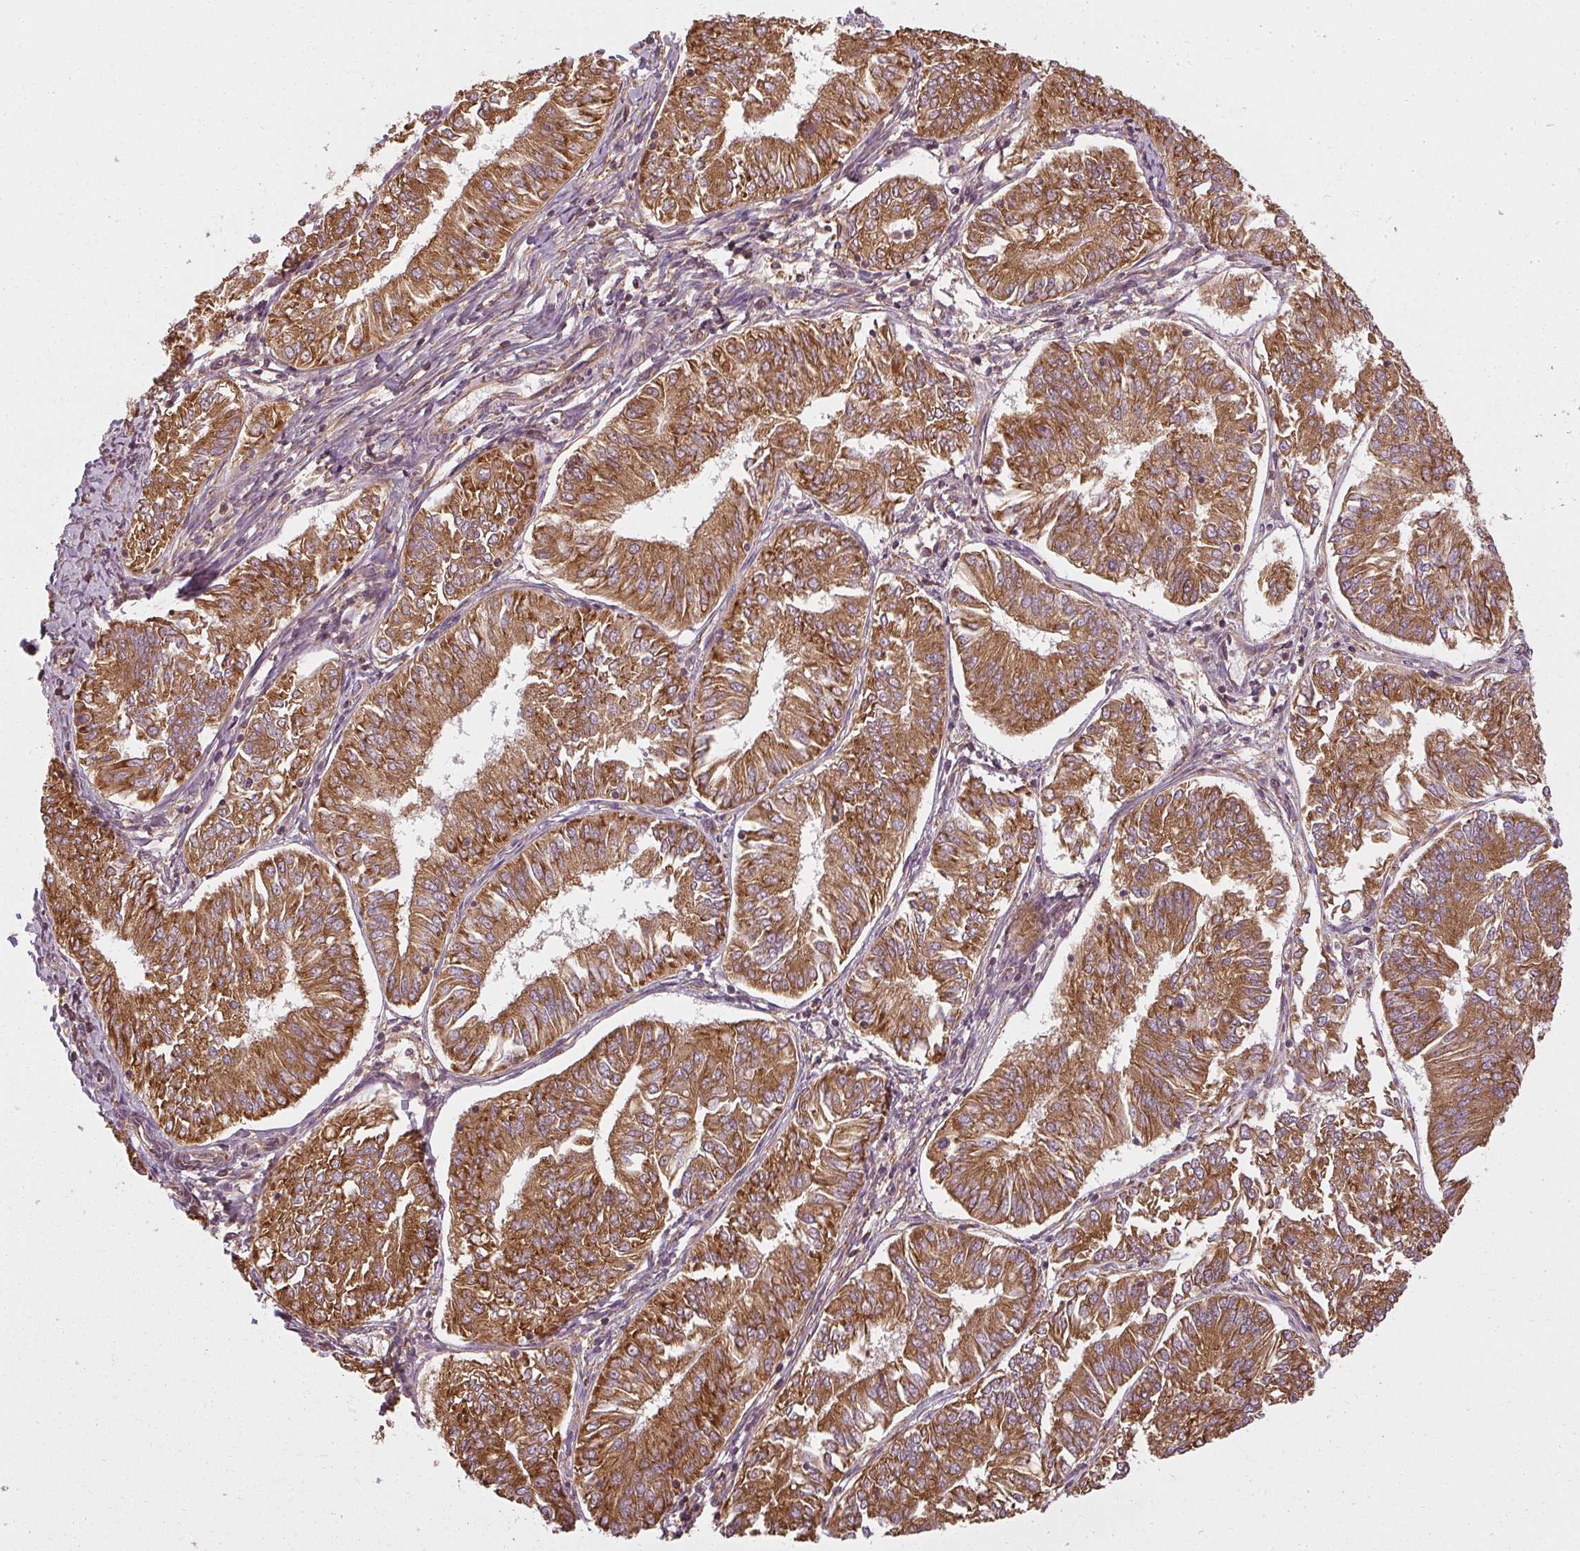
{"staining": {"intensity": "strong", "quantity": ">75%", "location": "cytoplasmic/membranous"}, "tissue": "endometrial cancer", "cell_type": "Tumor cells", "image_type": "cancer", "snomed": [{"axis": "morphology", "description": "Adenocarcinoma, NOS"}, {"axis": "topography", "description": "Endometrium"}], "caption": "Brown immunohistochemical staining in adenocarcinoma (endometrial) displays strong cytoplasmic/membranous expression in about >75% of tumor cells. The staining was performed using DAB to visualize the protein expression in brown, while the nuclei were stained in blue with hematoxylin (Magnification: 20x).", "gene": "RPL24", "patient": {"sex": "female", "age": 58}}